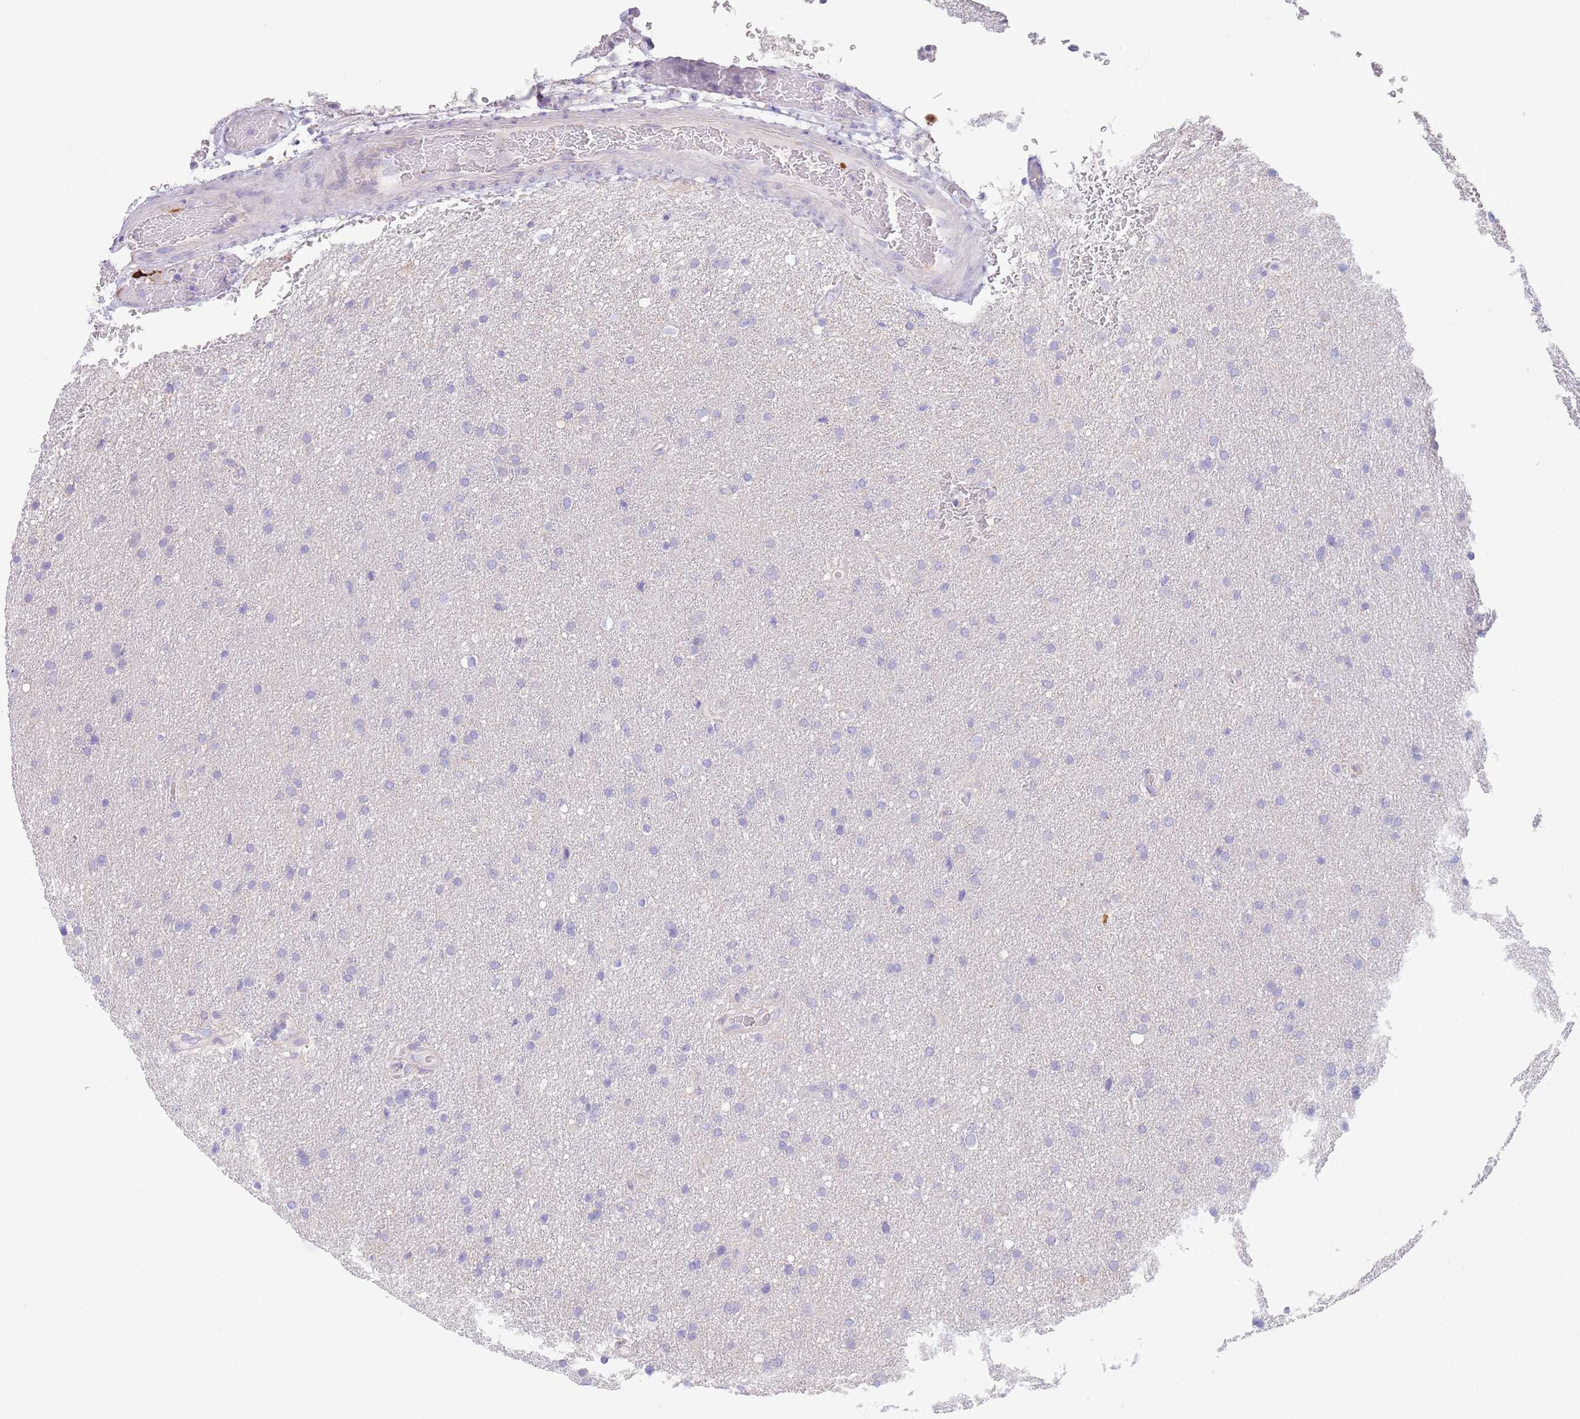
{"staining": {"intensity": "negative", "quantity": "none", "location": "none"}, "tissue": "glioma", "cell_type": "Tumor cells", "image_type": "cancer", "snomed": [{"axis": "morphology", "description": "Glioma, malignant, Low grade"}, {"axis": "topography", "description": "Brain"}], "caption": "DAB immunohistochemical staining of human low-grade glioma (malignant) displays no significant positivity in tumor cells.", "gene": "CCDC149", "patient": {"sex": "female", "age": 32}}